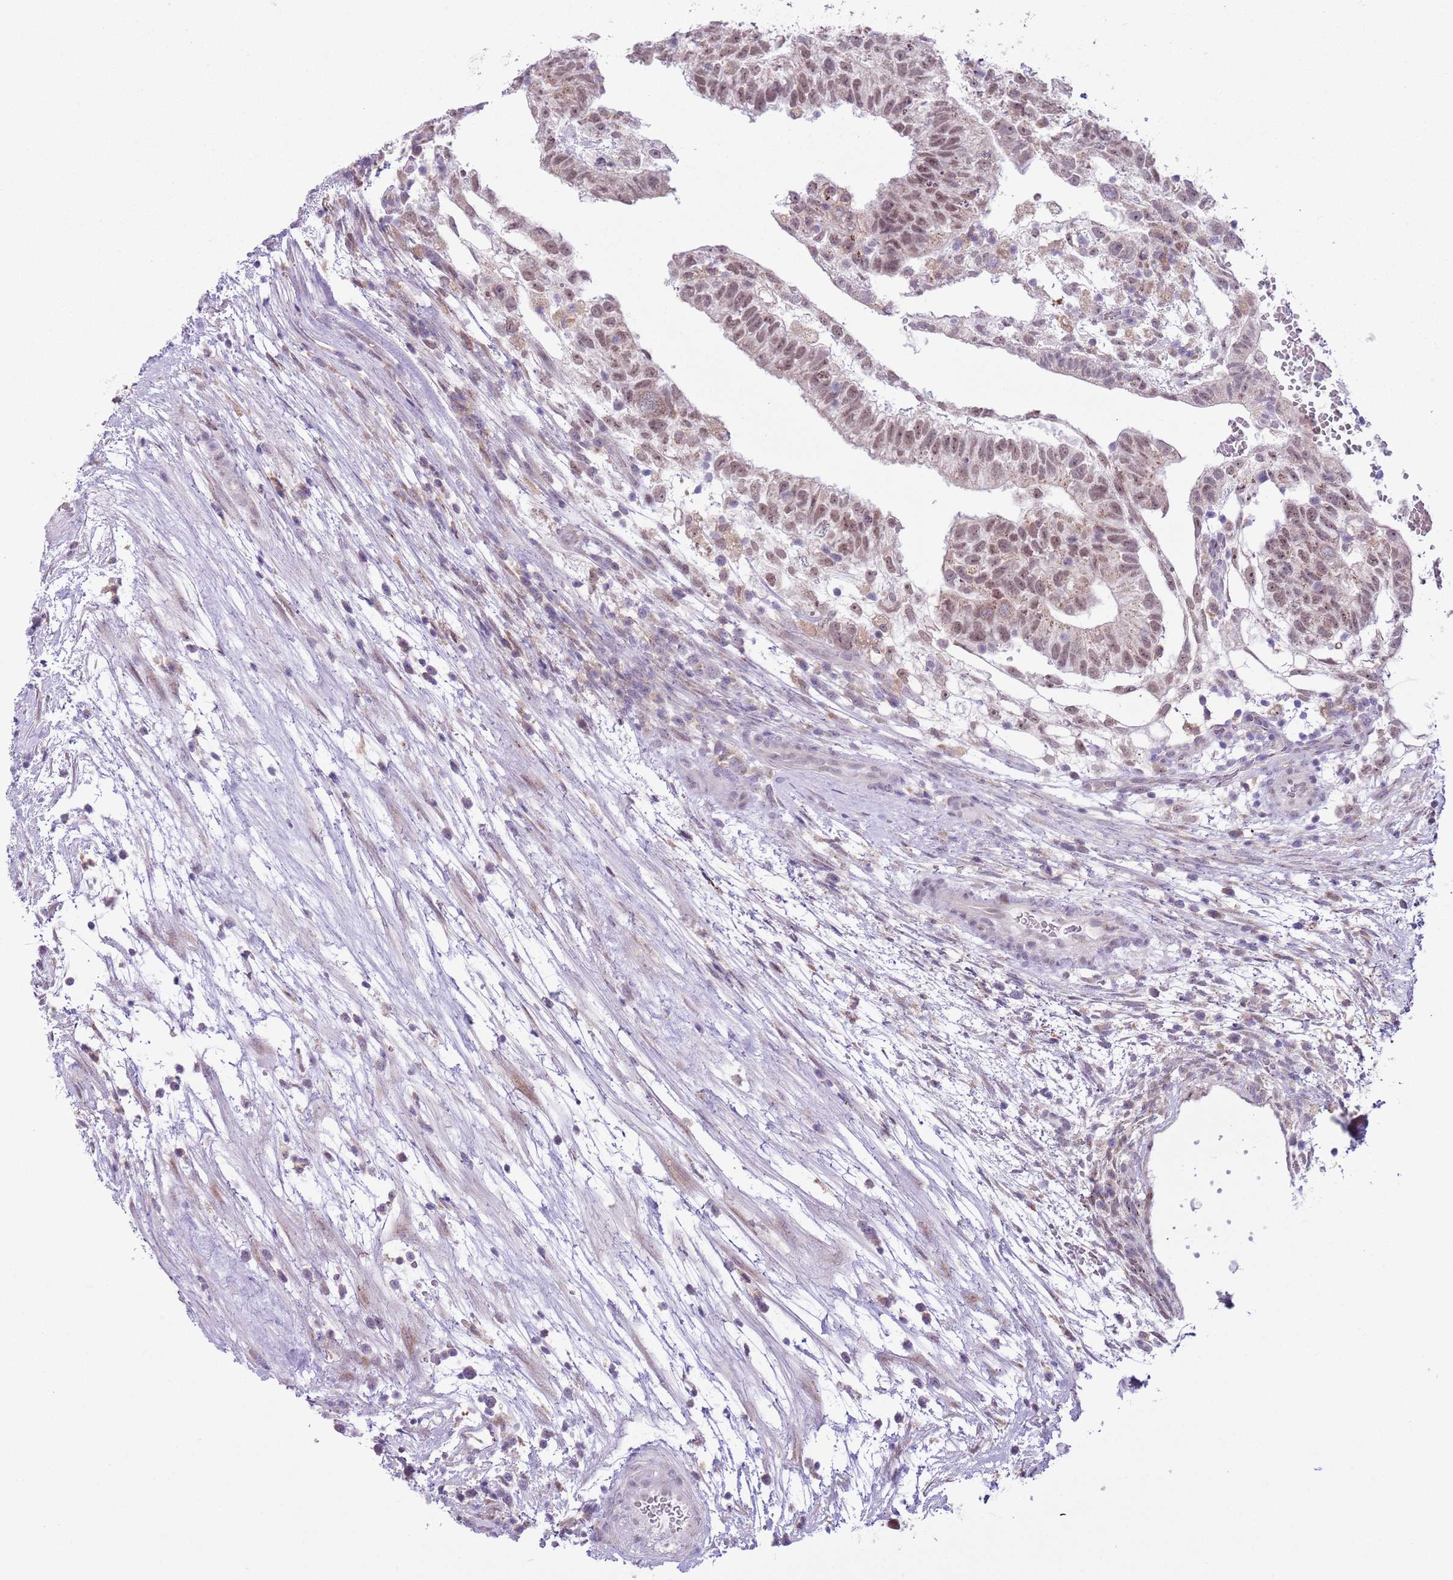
{"staining": {"intensity": "weak", "quantity": "25%-75%", "location": "cytoplasmic/membranous,nuclear"}, "tissue": "testis cancer", "cell_type": "Tumor cells", "image_type": "cancer", "snomed": [{"axis": "morphology", "description": "Normal tissue, NOS"}, {"axis": "morphology", "description": "Carcinoma, Embryonal, NOS"}, {"axis": "topography", "description": "Testis"}], "caption": "Protein staining by immunohistochemistry displays weak cytoplasmic/membranous and nuclear positivity in about 25%-75% of tumor cells in testis cancer. (DAB (3,3'-diaminobenzidine) IHC, brown staining for protein, blue staining for nuclei).", "gene": "ZNF576", "patient": {"sex": "male", "age": 32}}